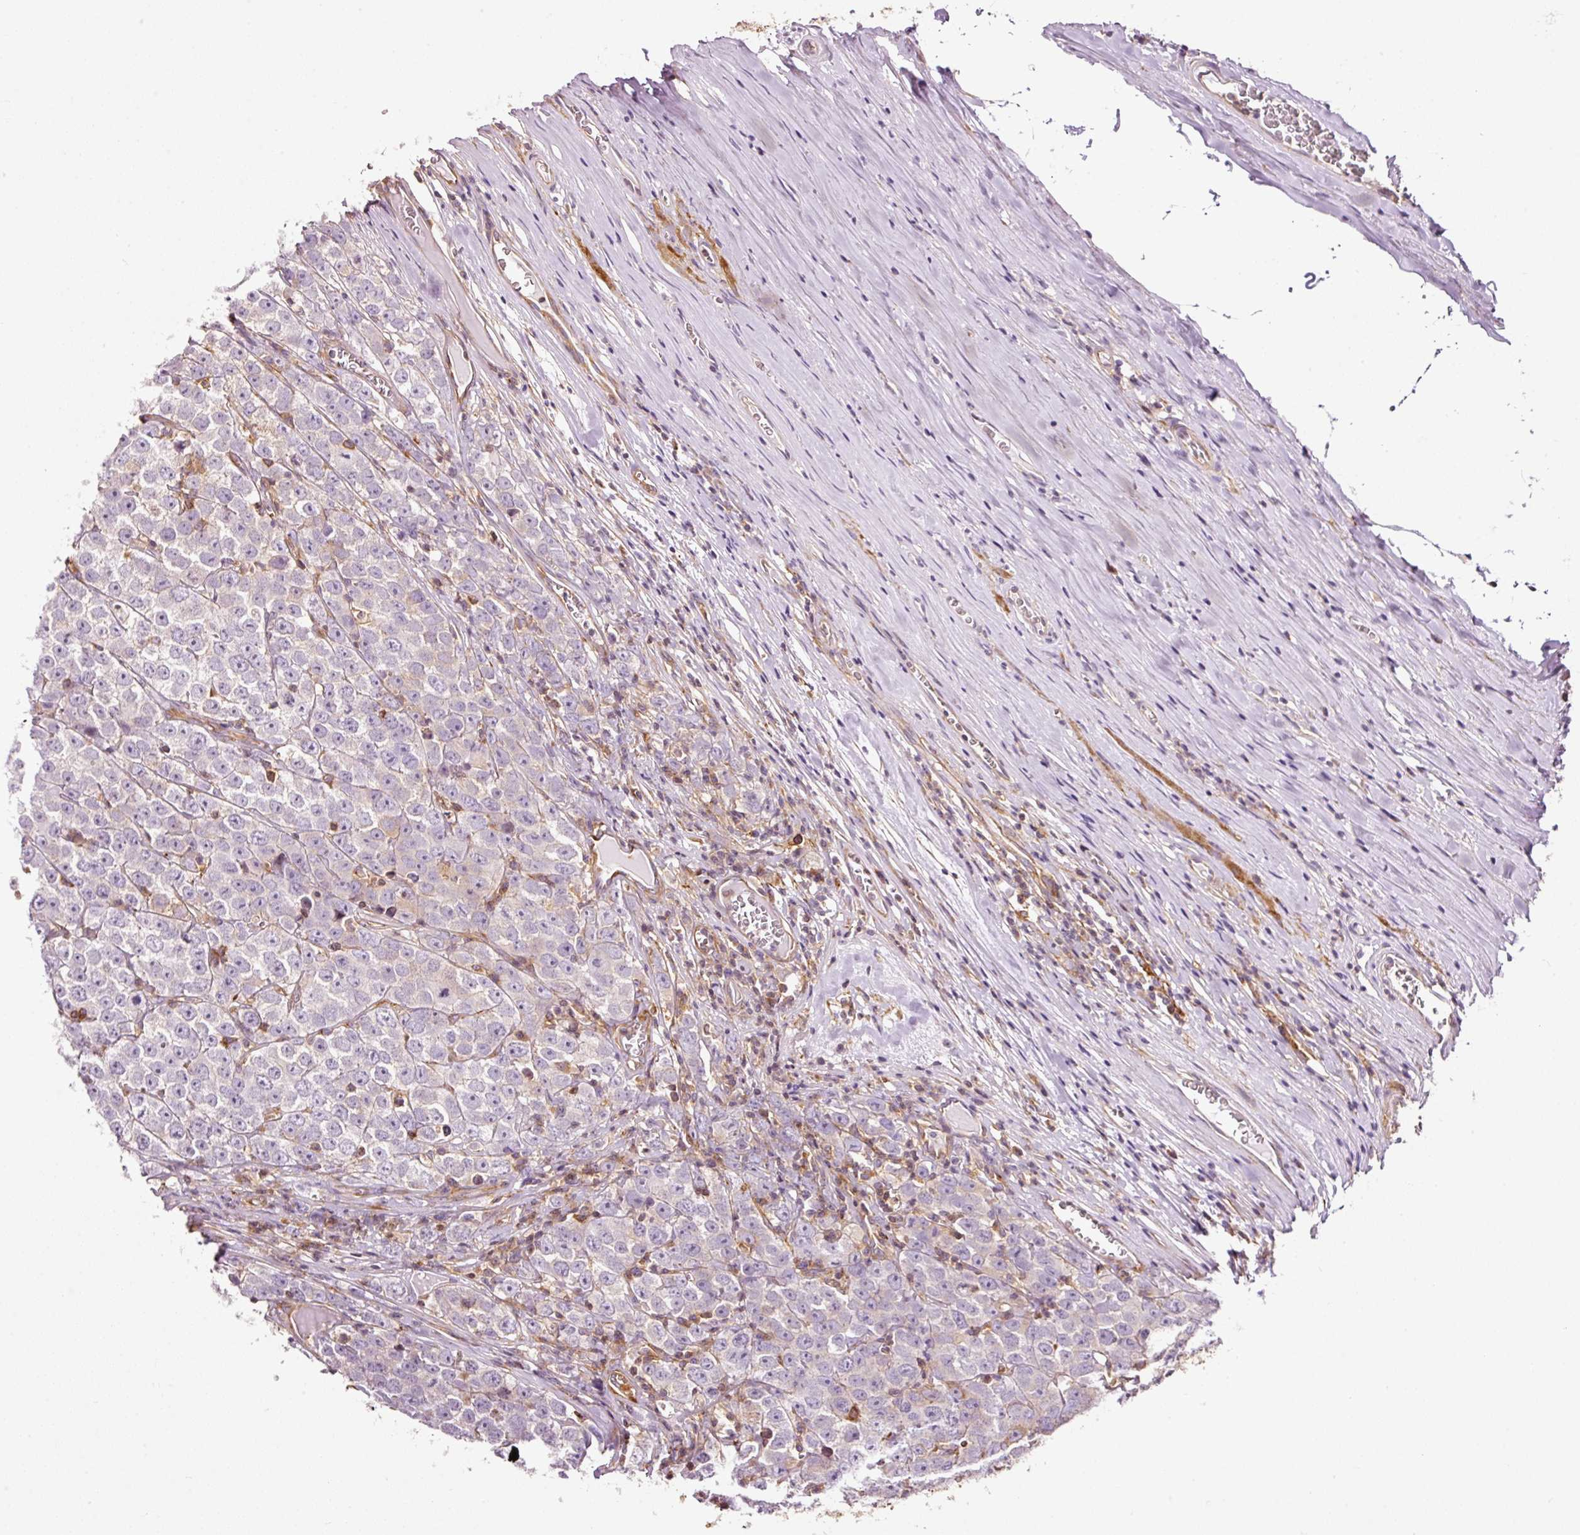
{"staining": {"intensity": "negative", "quantity": "none", "location": "none"}, "tissue": "testis cancer", "cell_type": "Tumor cells", "image_type": "cancer", "snomed": [{"axis": "morphology", "description": "Seminoma, NOS"}, {"axis": "morphology", "description": "Carcinoma, Embryonal, NOS"}, {"axis": "topography", "description": "Testis"}], "caption": "Testis seminoma stained for a protein using immunohistochemistry (IHC) exhibits no positivity tumor cells.", "gene": "SCNM1", "patient": {"sex": "male", "age": 52}}